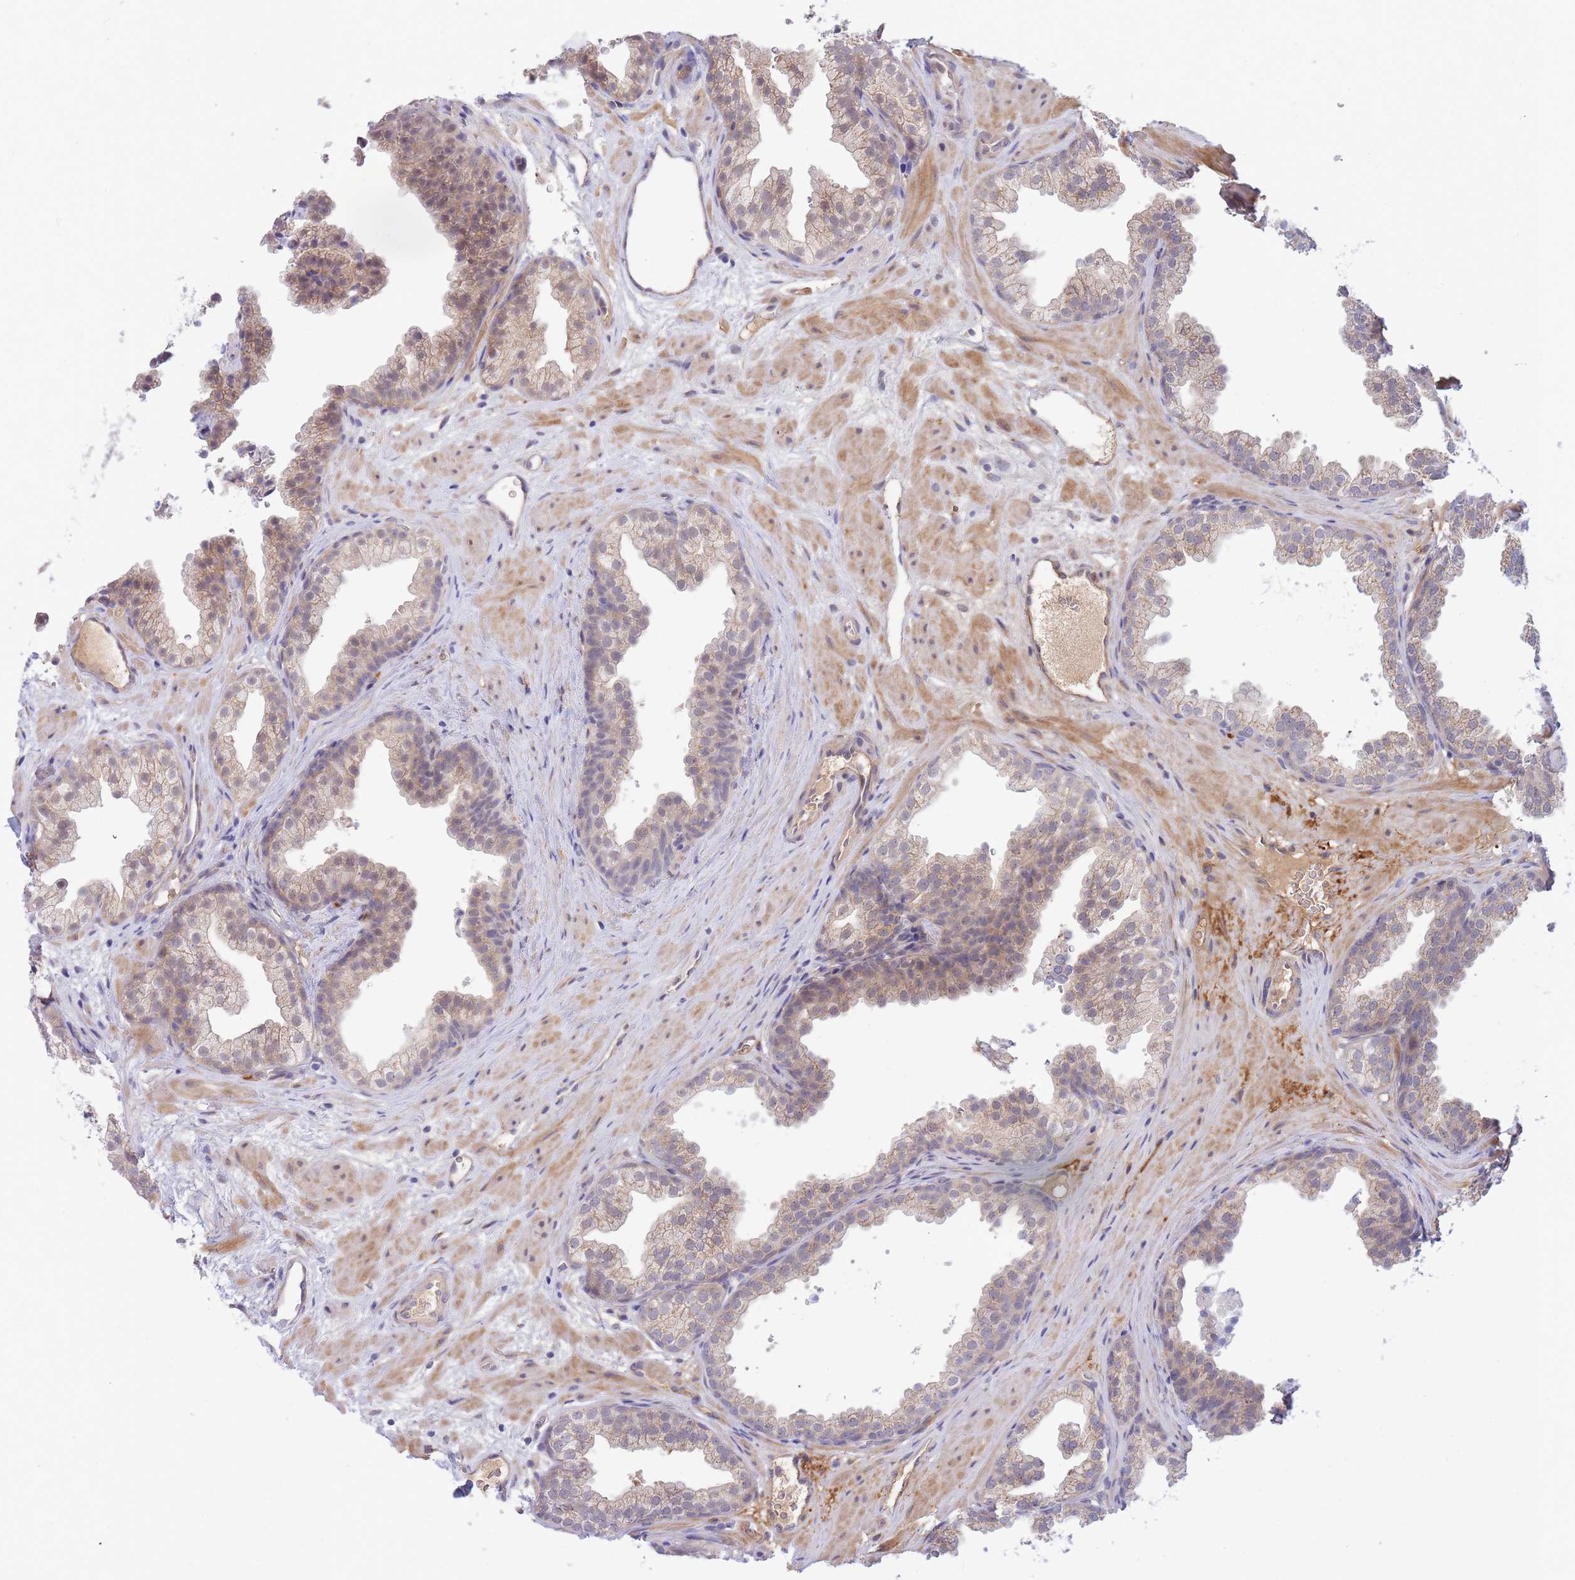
{"staining": {"intensity": "weak", "quantity": "25%-75%", "location": "cytoplasmic/membranous"}, "tissue": "prostate", "cell_type": "Glandular cells", "image_type": "normal", "snomed": [{"axis": "morphology", "description": "Normal tissue, NOS"}, {"axis": "topography", "description": "Prostate"}], "caption": "Protein expression analysis of normal prostate shows weak cytoplasmic/membranous staining in about 25%-75% of glandular cells.", "gene": "APOL4", "patient": {"sex": "male", "age": 37}}